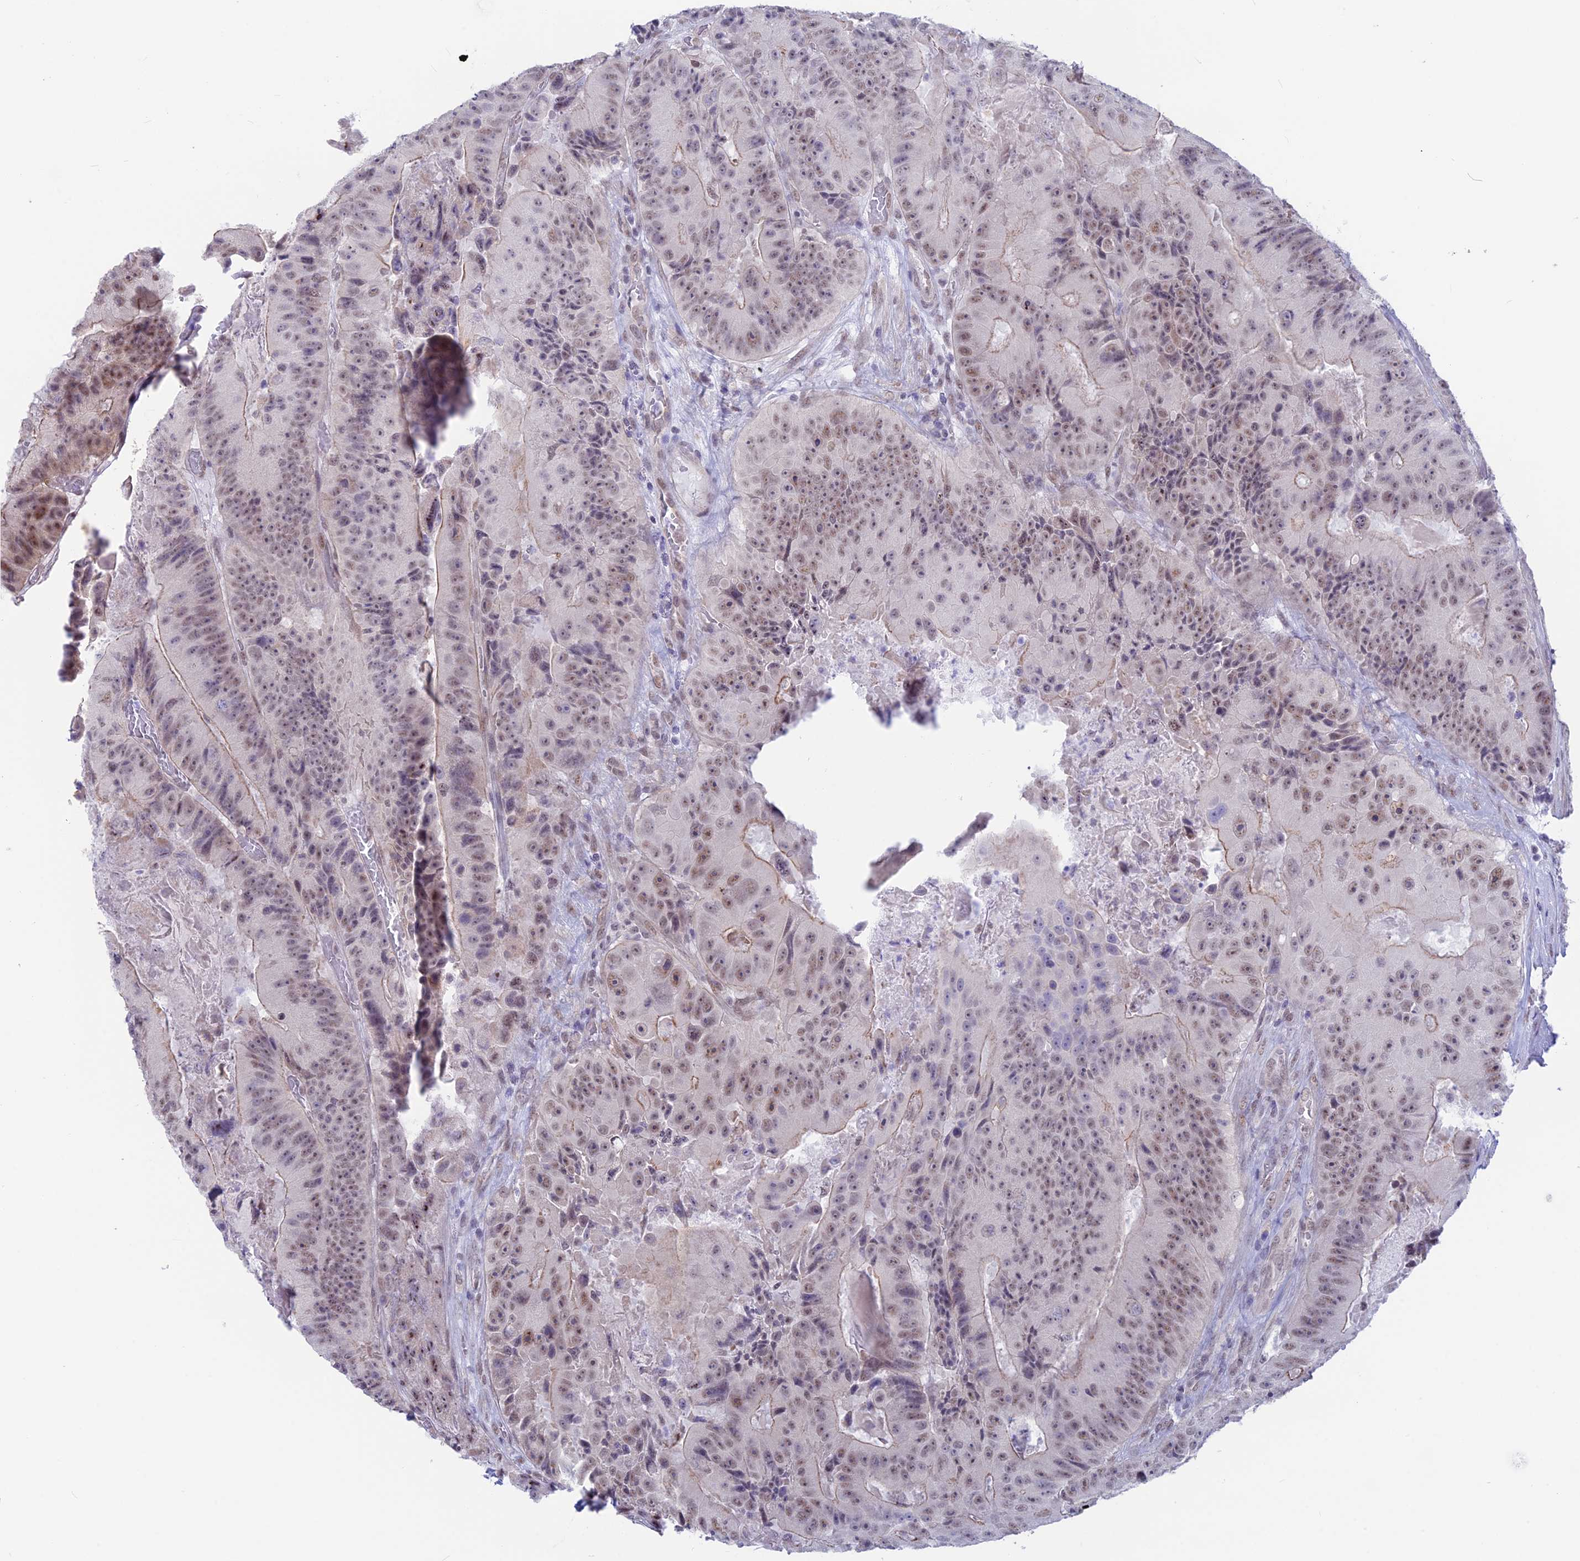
{"staining": {"intensity": "moderate", "quantity": "25%-75%", "location": "cytoplasmic/membranous,nuclear"}, "tissue": "colorectal cancer", "cell_type": "Tumor cells", "image_type": "cancer", "snomed": [{"axis": "morphology", "description": "Adenocarcinoma, NOS"}, {"axis": "topography", "description": "Colon"}], "caption": "Adenocarcinoma (colorectal) was stained to show a protein in brown. There is medium levels of moderate cytoplasmic/membranous and nuclear expression in approximately 25%-75% of tumor cells.", "gene": "SRSF5", "patient": {"sex": "female", "age": 86}}